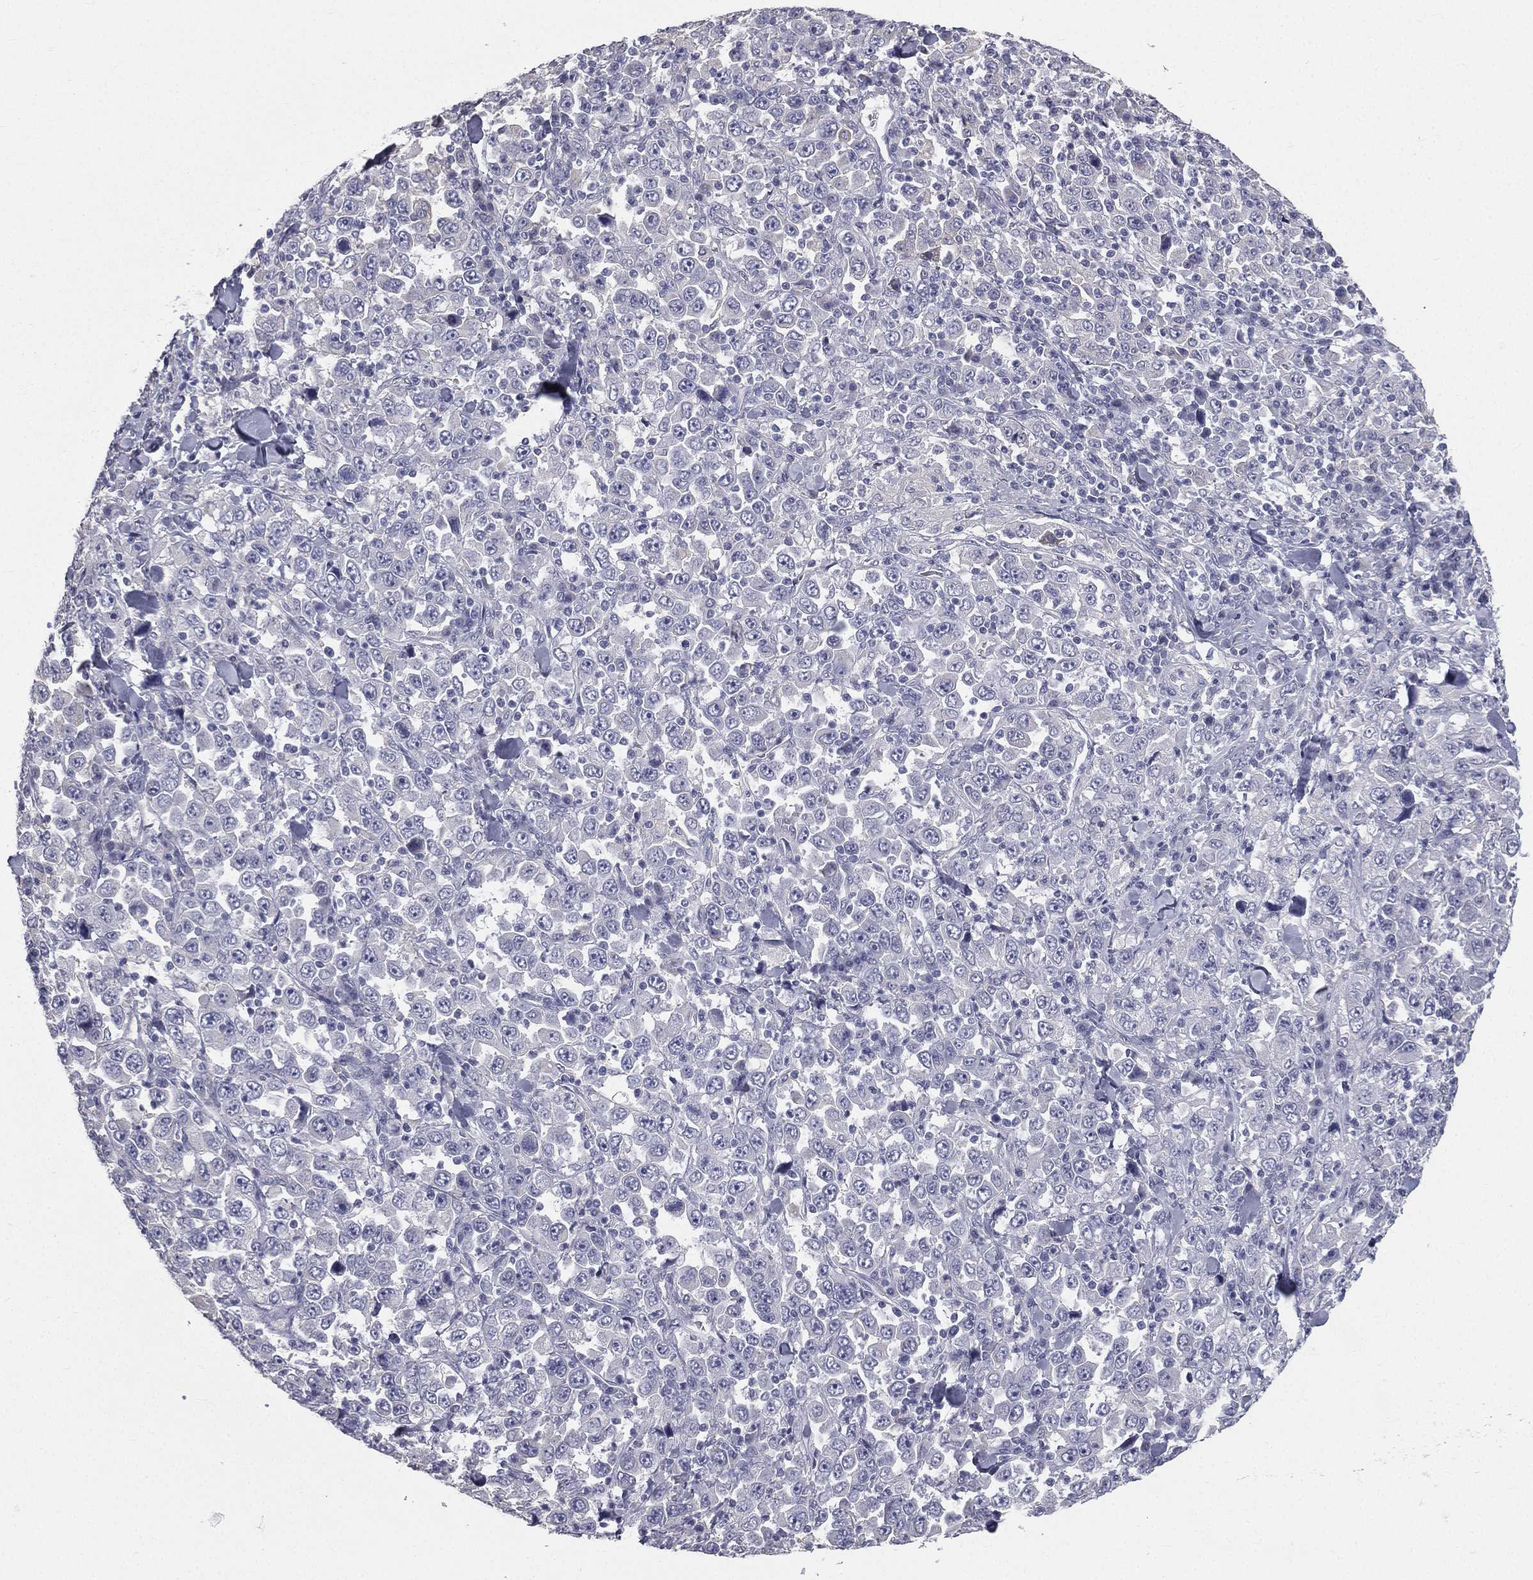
{"staining": {"intensity": "negative", "quantity": "none", "location": "none"}, "tissue": "stomach cancer", "cell_type": "Tumor cells", "image_type": "cancer", "snomed": [{"axis": "morphology", "description": "Normal tissue, NOS"}, {"axis": "morphology", "description": "Adenocarcinoma, NOS"}, {"axis": "topography", "description": "Stomach, upper"}, {"axis": "topography", "description": "Stomach"}], "caption": "IHC of human stomach cancer reveals no positivity in tumor cells. (DAB (3,3'-diaminobenzidine) immunohistochemistry (IHC), high magnification).", "gene": "MUC13", "patient": {"sex": "male", "age": 59}}